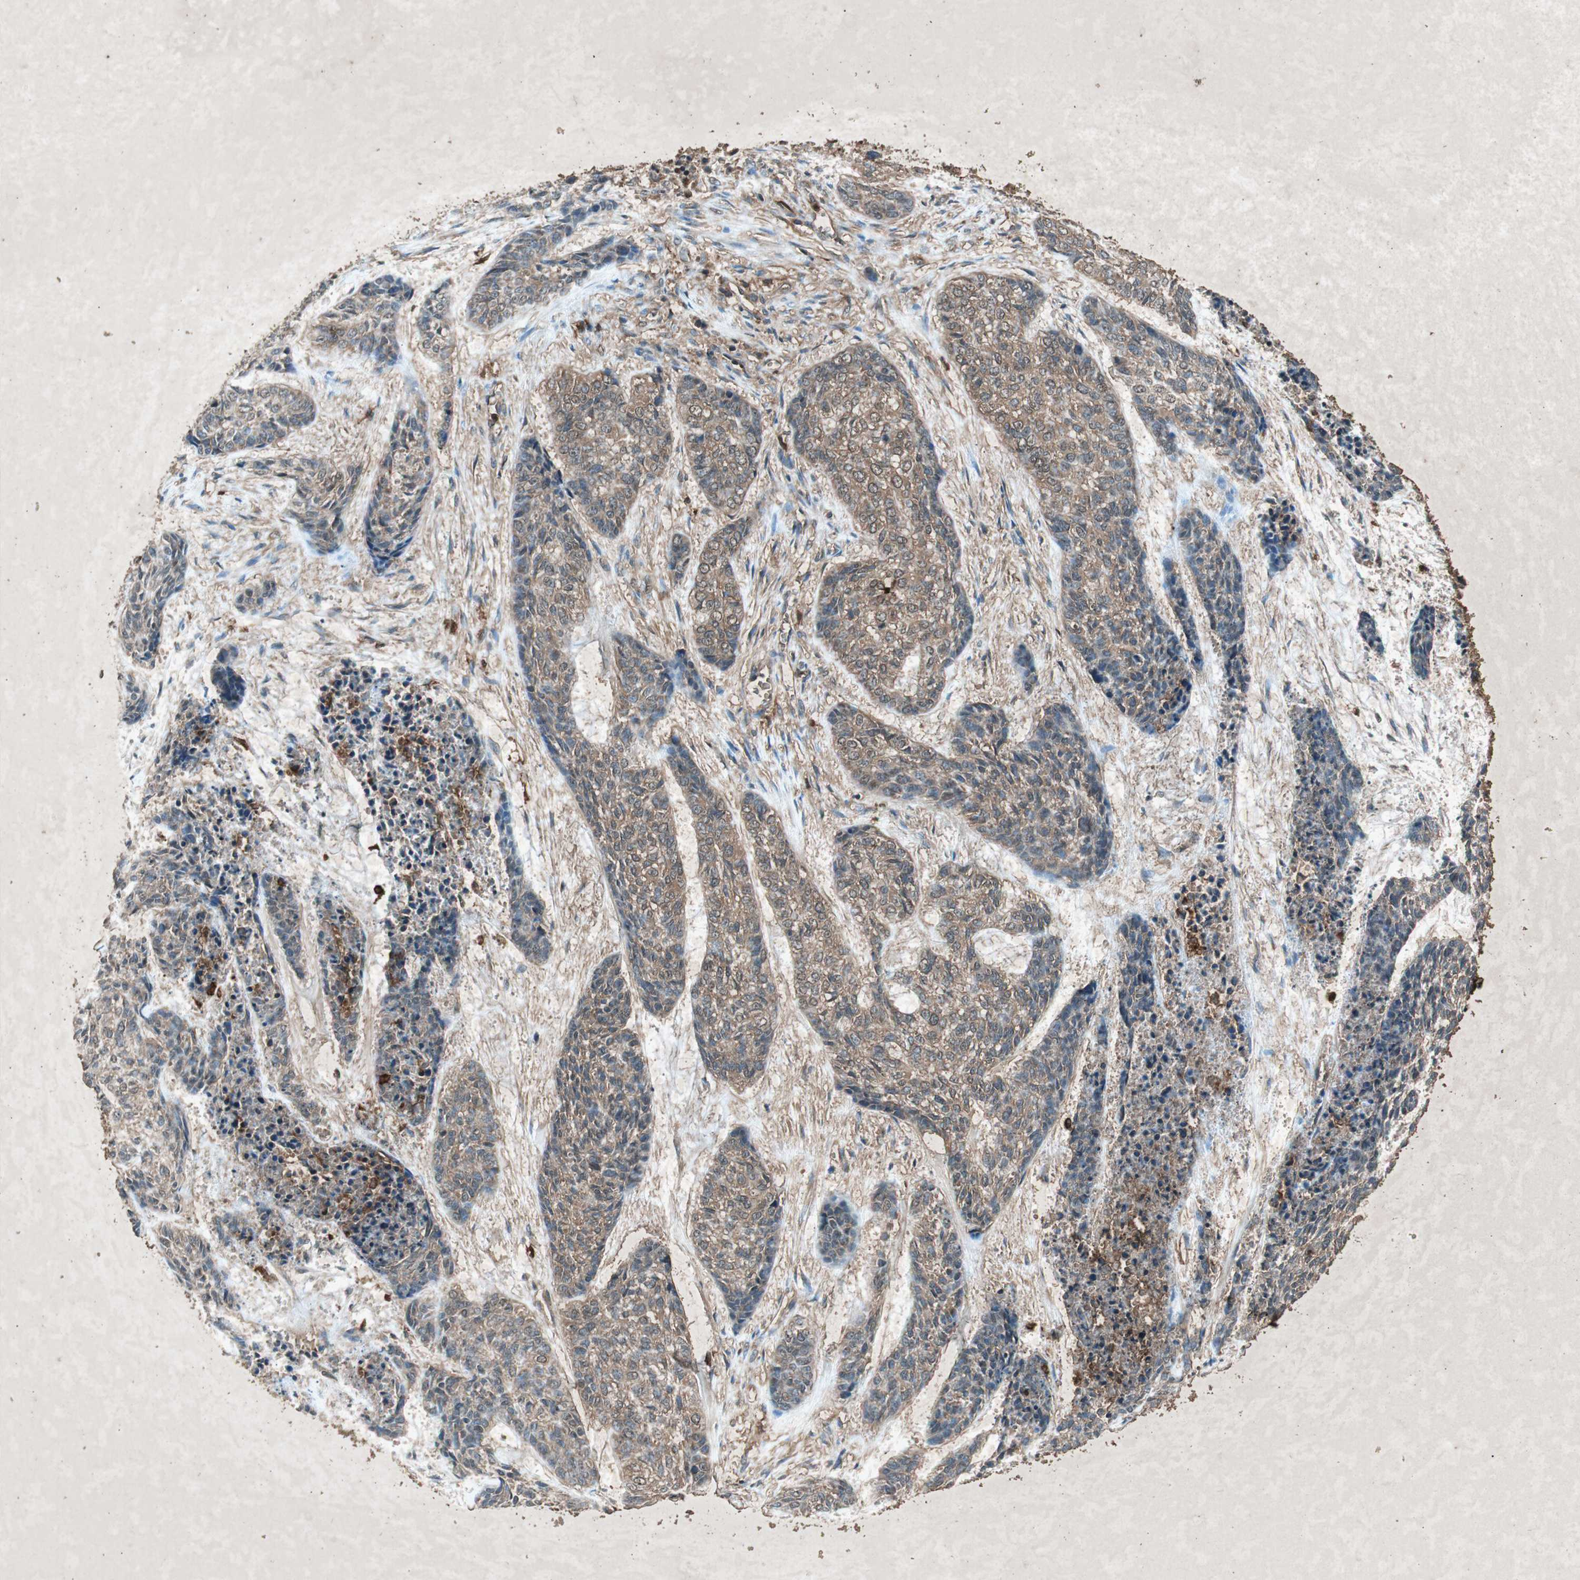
{"staining": {"intensity": "weak", "quantity": "25%-75%", "location": "cytoplasmic/membranous"}, "tissue": "skin cancer", "cell_type": "Tumor cells", "image_type": "cancer", "snomed": [{"axis": "morphology", "description": "Basal cell carcinoma"}, {"axis": "topography", "description": "Skin"}], "caption": "High-magnification brightfield microscopy of skin cancer (basal cell carcinoma) stained with DAB (brown) and counterstained with hematoxylin (blue). tumor cells exhibit weak cytoplasmic/membranous staining is appreciated in approximately25%-75% of cells.", "gene": "TYROBP", "patient": {"sex": "female", "age": 64}}